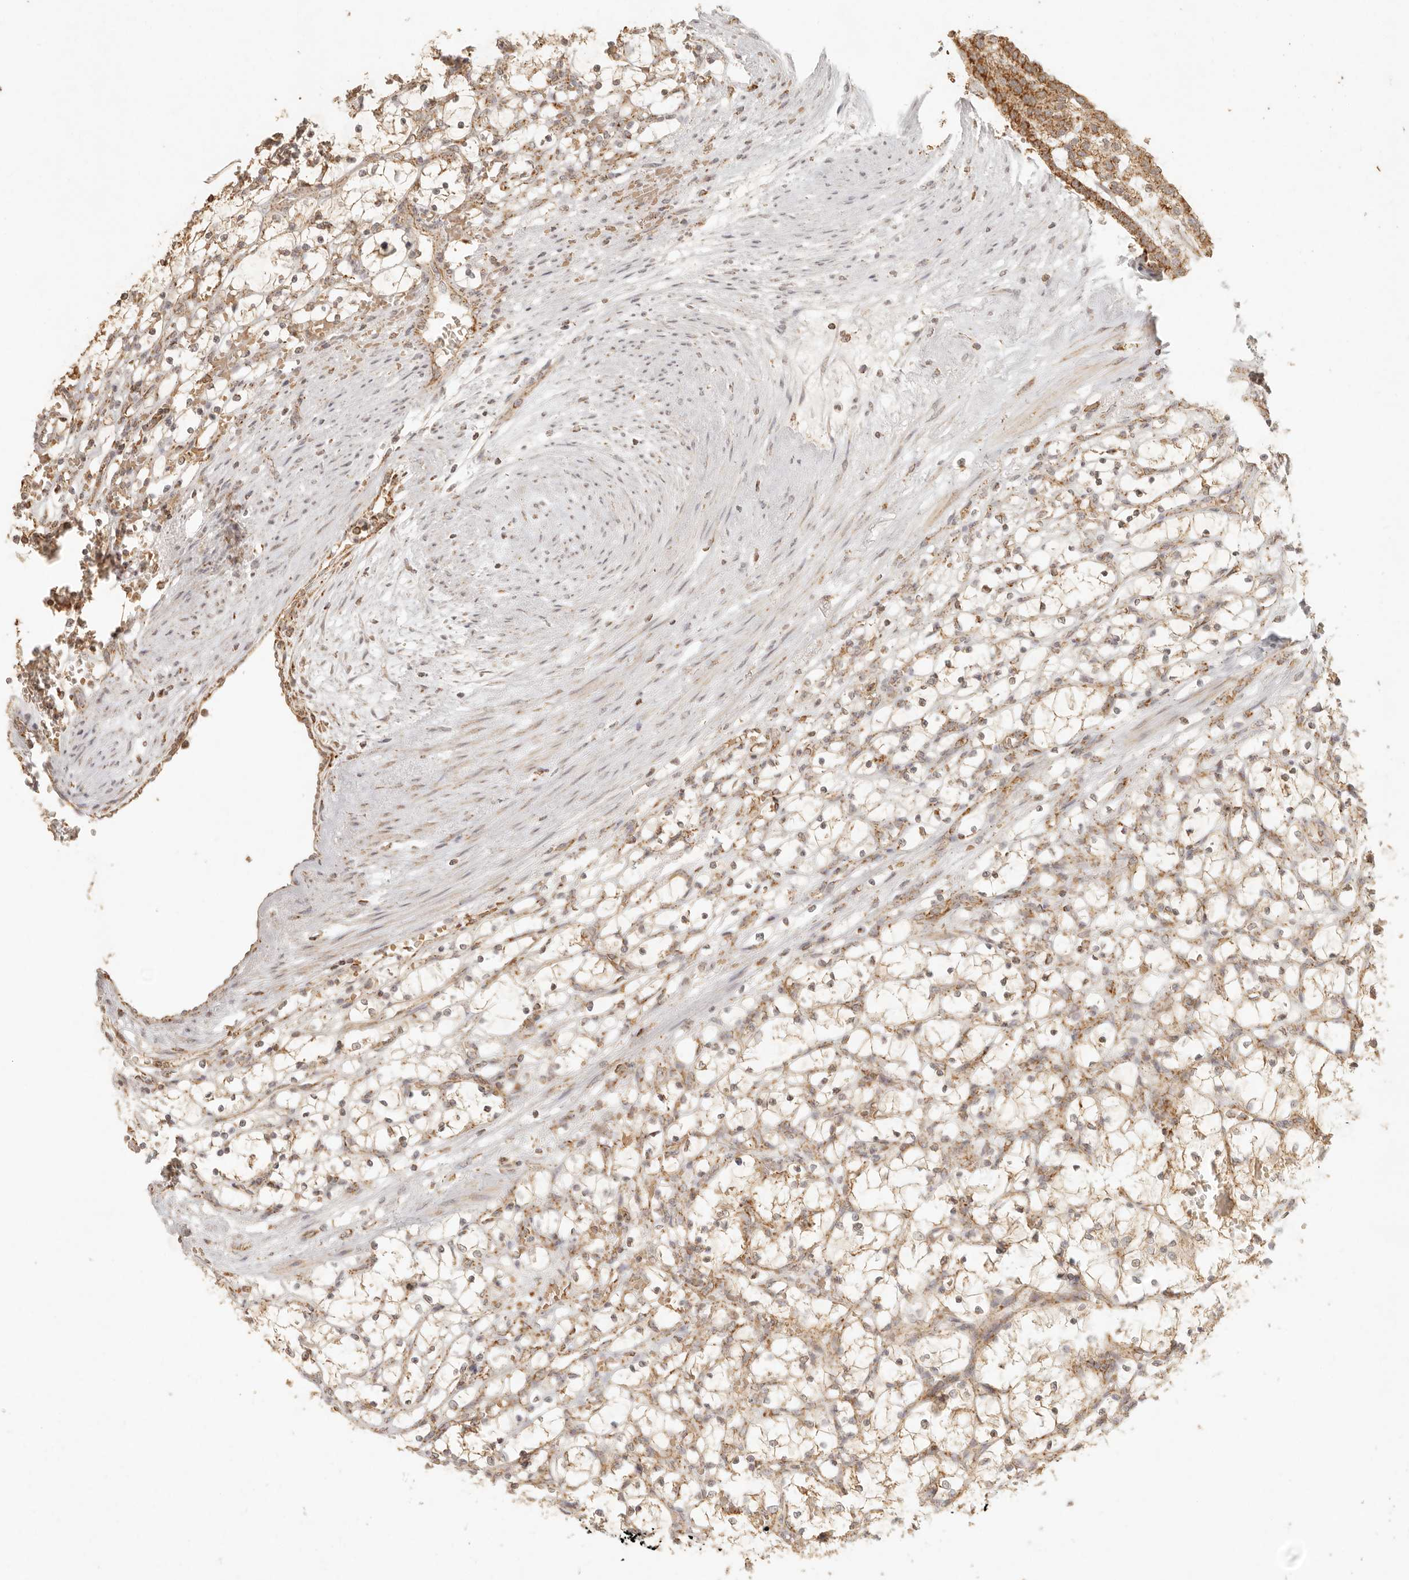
{"staining": {"intensity": "moderate", "quantity": ">75%", "location": "cytoplasmic/membranous"}, "tissue": "renal cancer", "cell_type": "Tumor cells", "image_type": "cancer", "snomed": [{"axis": "morphology", "description": "Adenocarcinoma, NOS"}, {"axis": "topography", "description": "Kidney"}], "caption": "This is a micrograph of immunohistochemistry staining of adenocarcinoma (renal), which shows moderate staining in the cytoplasmic/membranous of tumor cells.", "gene": "MRPL55", "patient": {"sex": "female", "age": 69}}